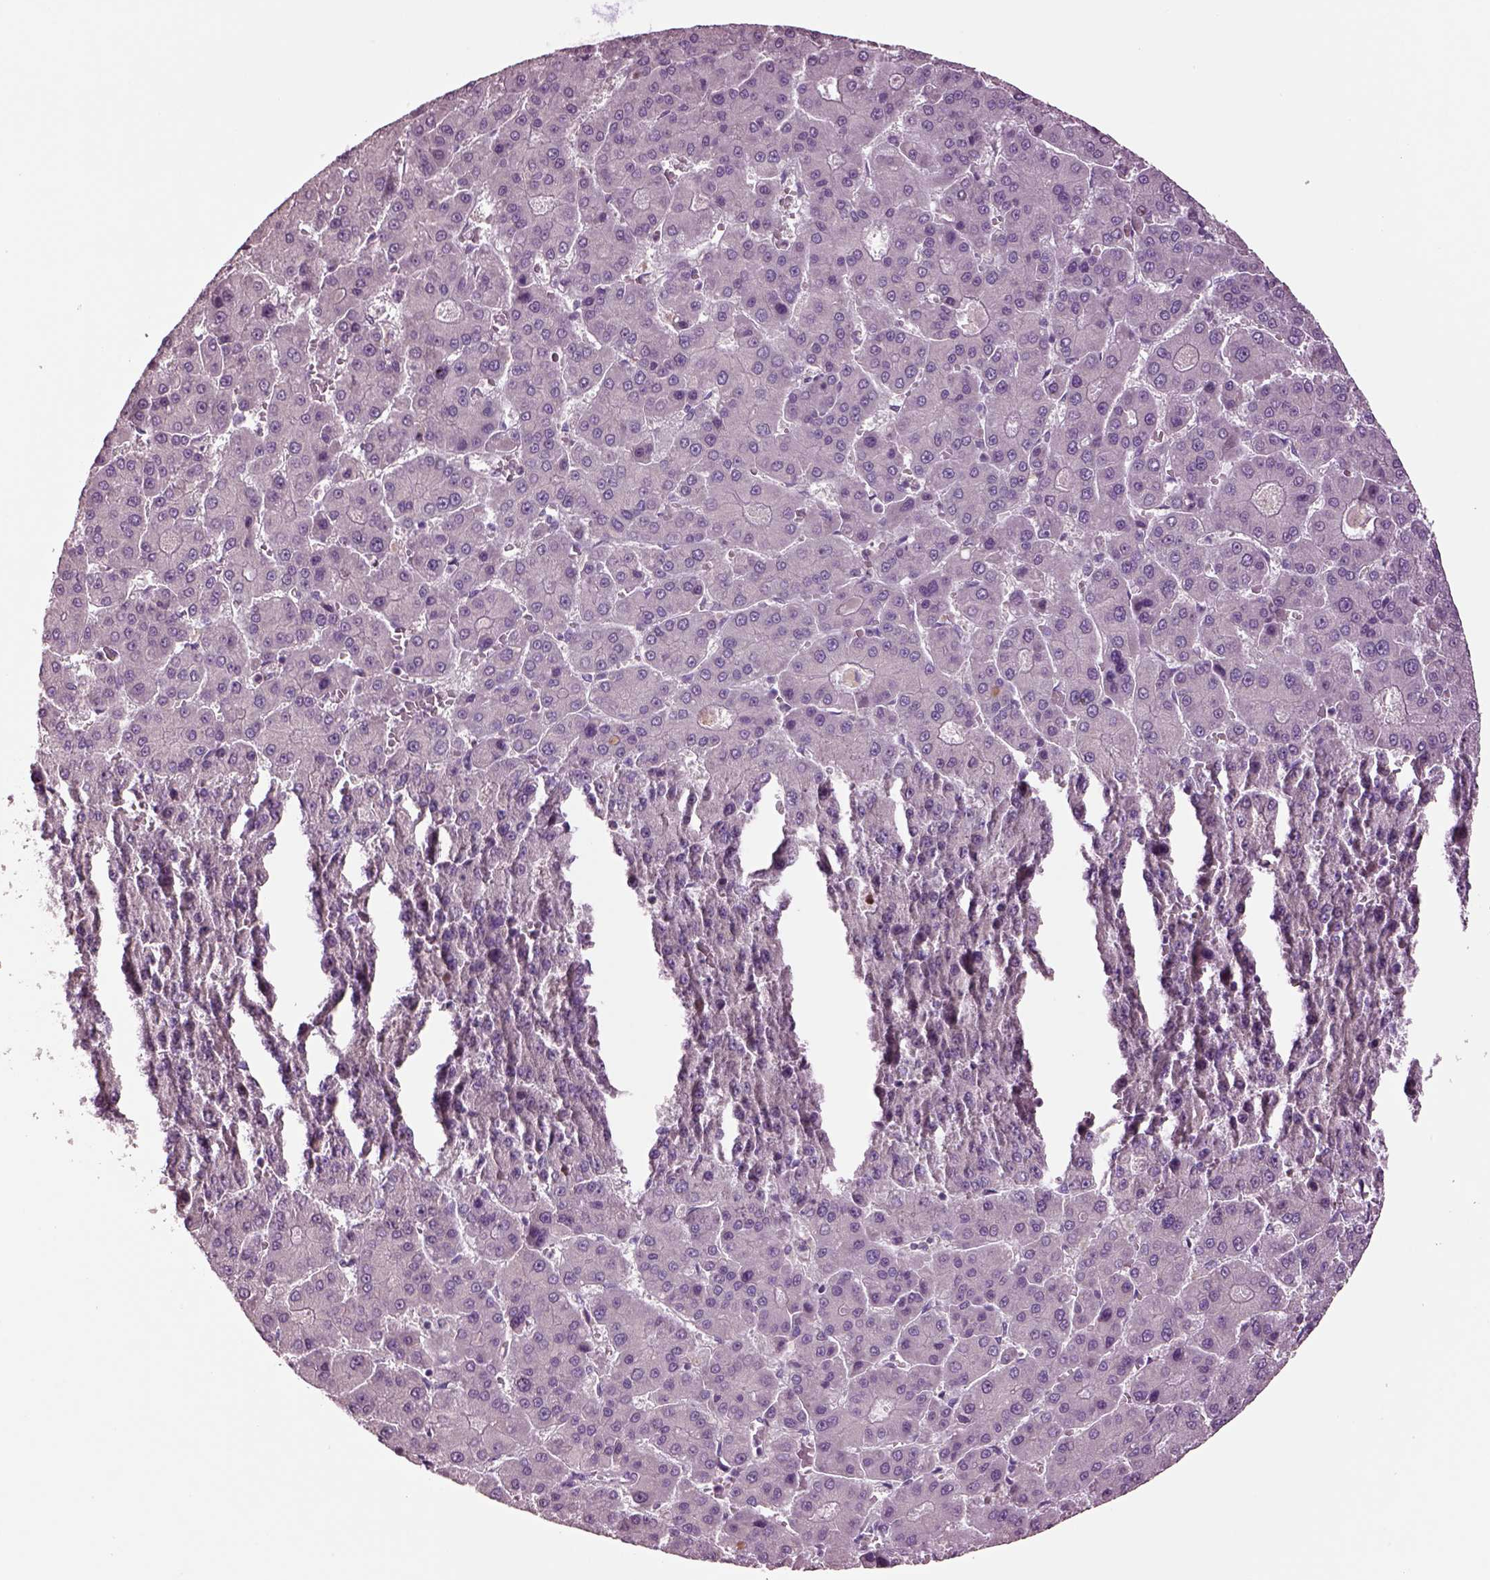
{"staining": {"intensity": "negative", "quantity": "none", "location": "none"}, "tissue": "liver cancer", "cell_type": "Tumor cells", "image_type": "cancer", "snomed": [{"axis": "morphology", "description": "Carcinoma, Hepatocellular, NOS"}, {"axis": "topography", "description": "Liver"}], "caption": "High magnification brightfield microscopy of liver cancer stained with DAB (3,3'-diaminobenzidine) (brown) and counterstained with hematoxylin (blue): tumor cells show no significant positivity.", "gene": "CLPSL1", "patient": {"sex": "male", "age": 70}}